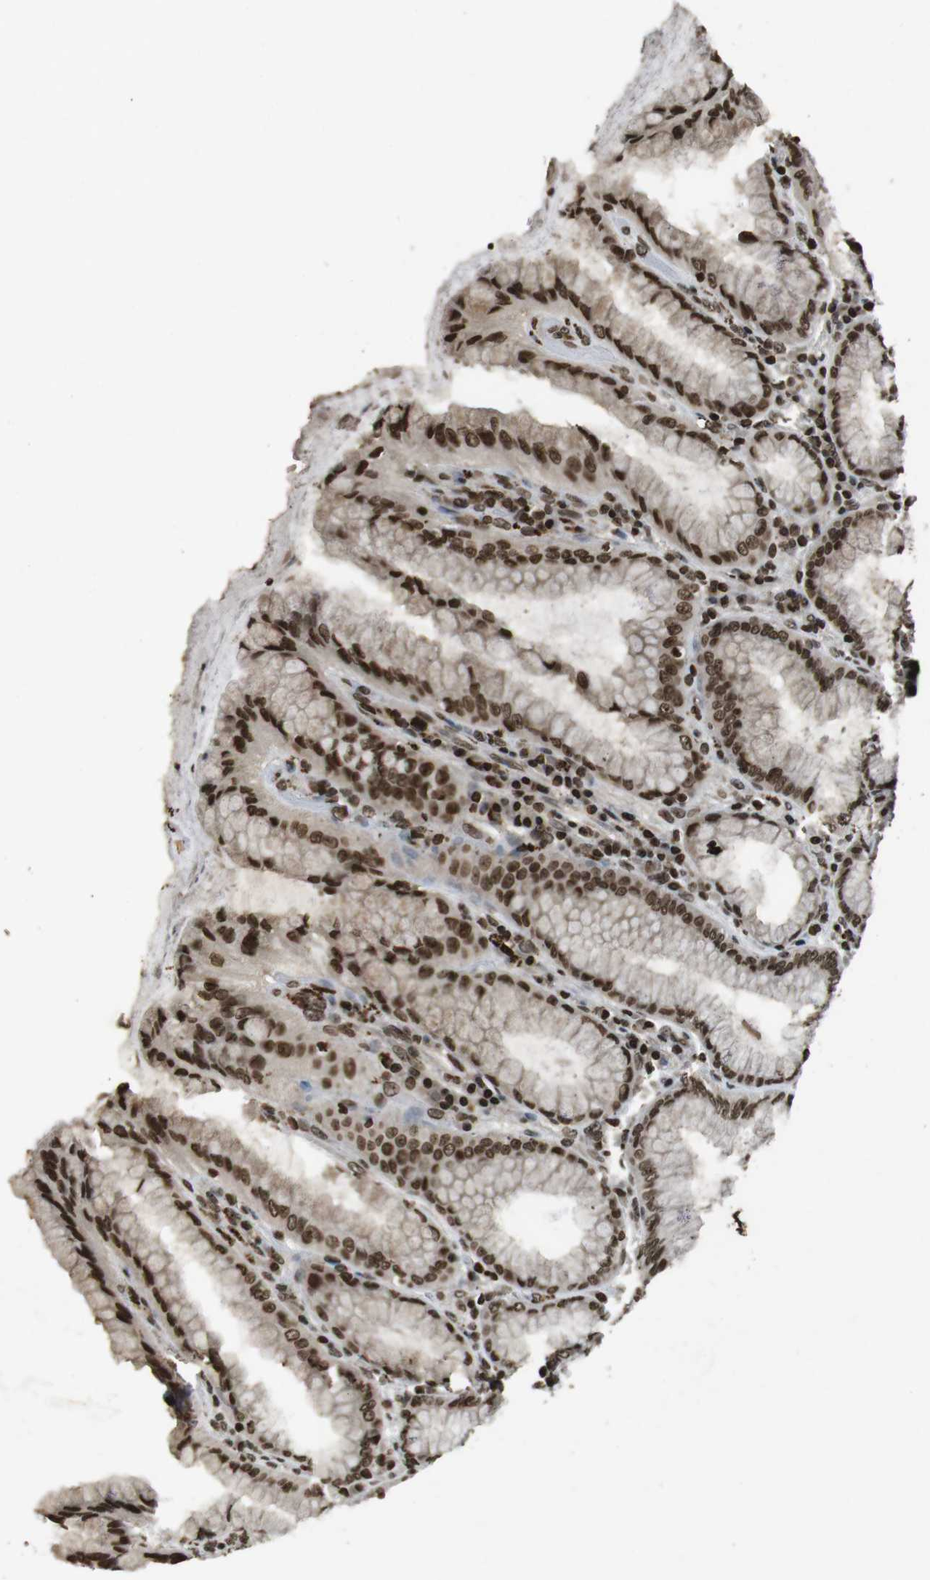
{"staining": {"intensity": "moderate", "quantity": ">75%", "location": "nuclear"}, "tissue": "stomach", "cell_type": "Glandular cells", "image_type": "normal", "snomed": [{"axis": "morphology", "description": "Normal tissue, NOS"}, {"axis": "topography", "description": "Stomach, lower"}], "caption": "Immunohistochemistry (IHC) of normal stomach demonstrates medium levels of moderate nuclear staining in approximately >75% of glandular cells.", "gene": "FOXA3", "patient": {"sex": "female", "age": 76}}